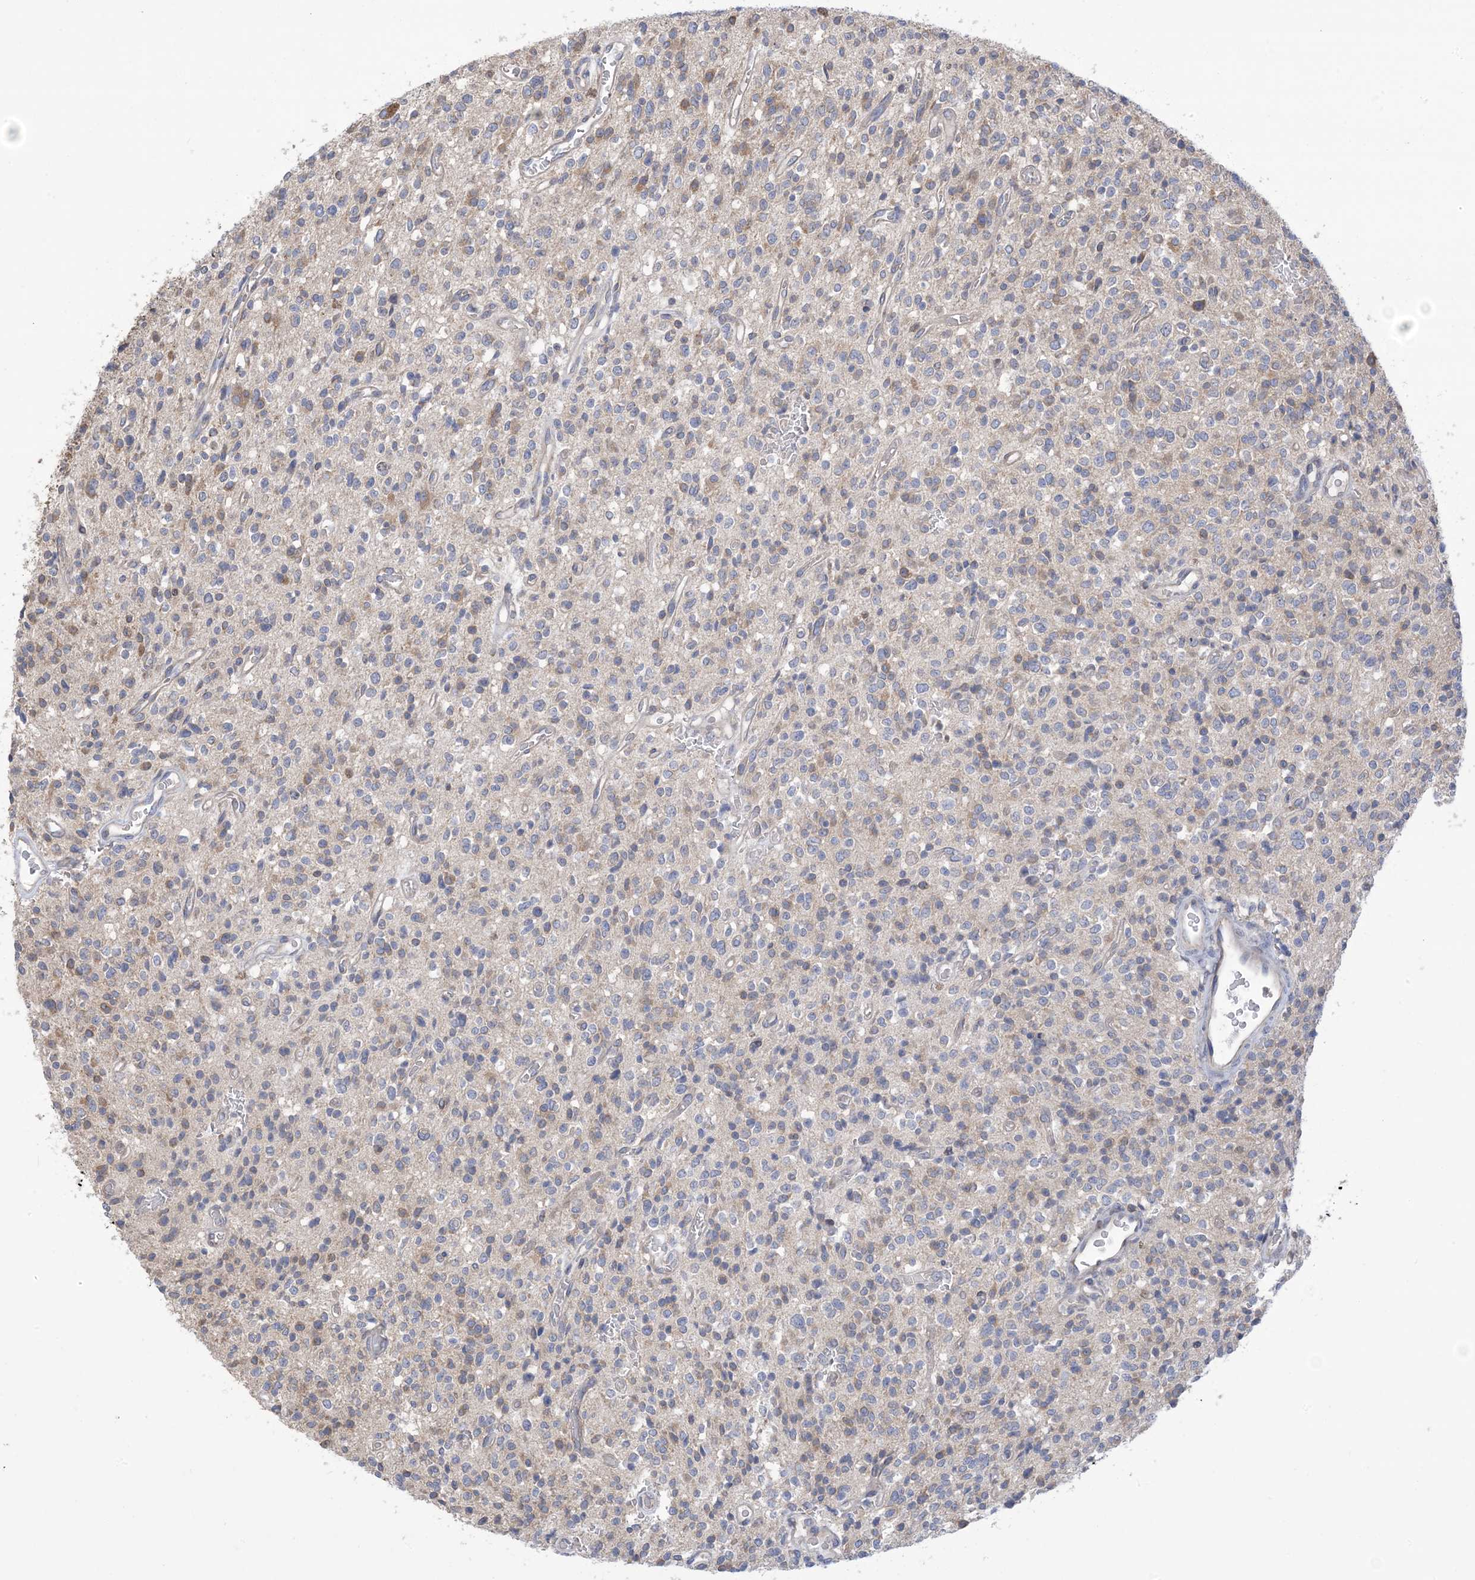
{"staining": {"intensity": "negative", "quantity": "none", "location": "none"}, "tissue": "glioma", "cell_type": "Tumor cells", "image_type": "cancer", "snomed": [{"axis": "morphology", "description": "Glioma, malignant, High grade"}, {"axis": "topography", "description": "Brain"}], "caption": "Photomicrograph shows no protein staining in tumor cells of glioma tissue.", "gene": "CLEC16A", "patient": {"sex": "male", "age": 34}}